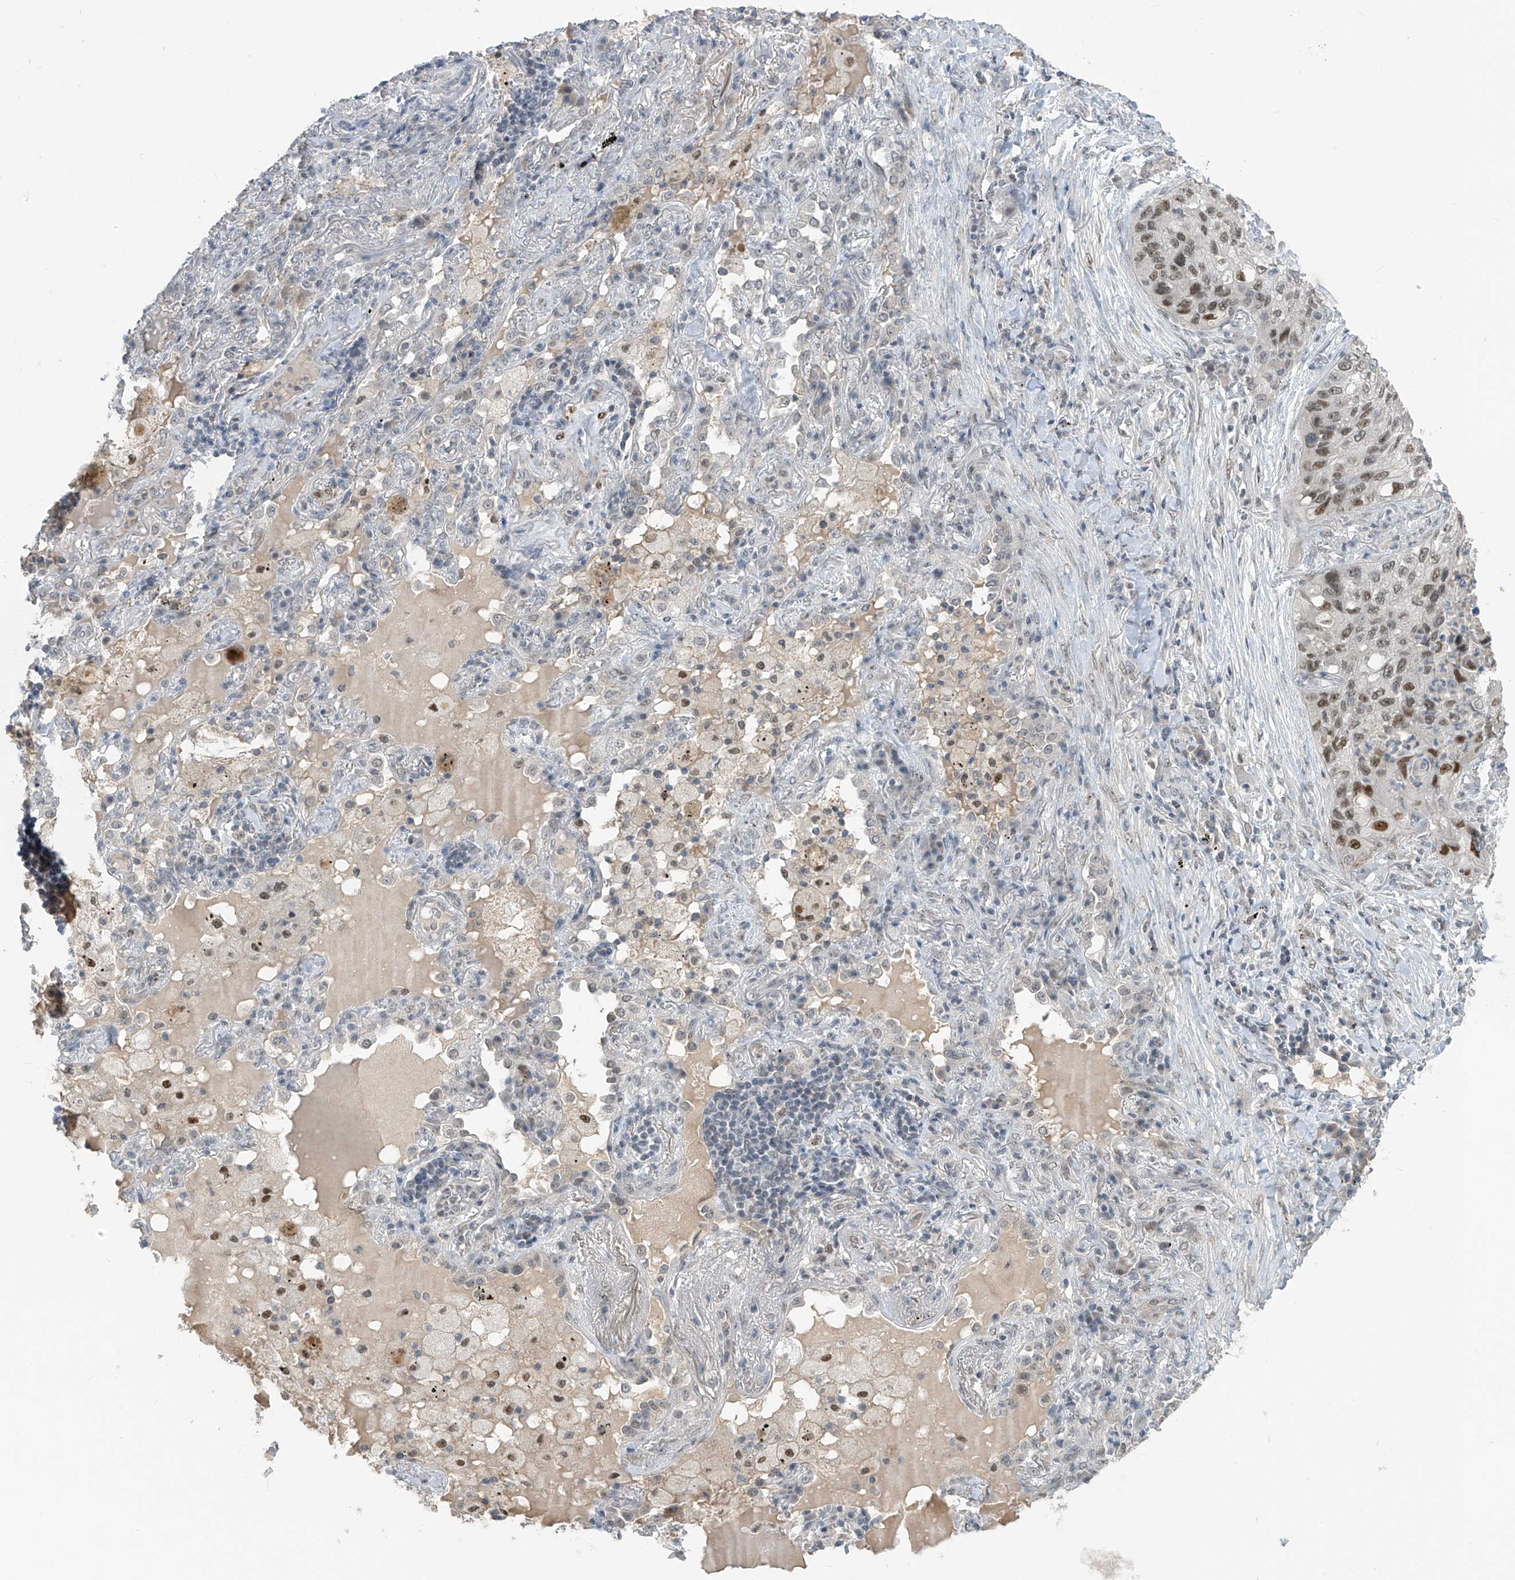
{"staining": {"intensity": "moderate", "quantity": ">75%", "location": "nuclear"}, "tissue": "lung cancer", "cell_type": "Tumor cells", "image_type": "cancer", "snomed": [{"axis": "morphology", "description": "Squamous cell carcinoma, NOS"}, {"axis": "topography", "description": "Lung"}], "caption": "A micrograph of human lung cancer stained for a protein demonstrates moderate nuclear brown staining in tumor cells.", "gene": "METAP1D", "patient": {"sex": "female", "age": 63}}